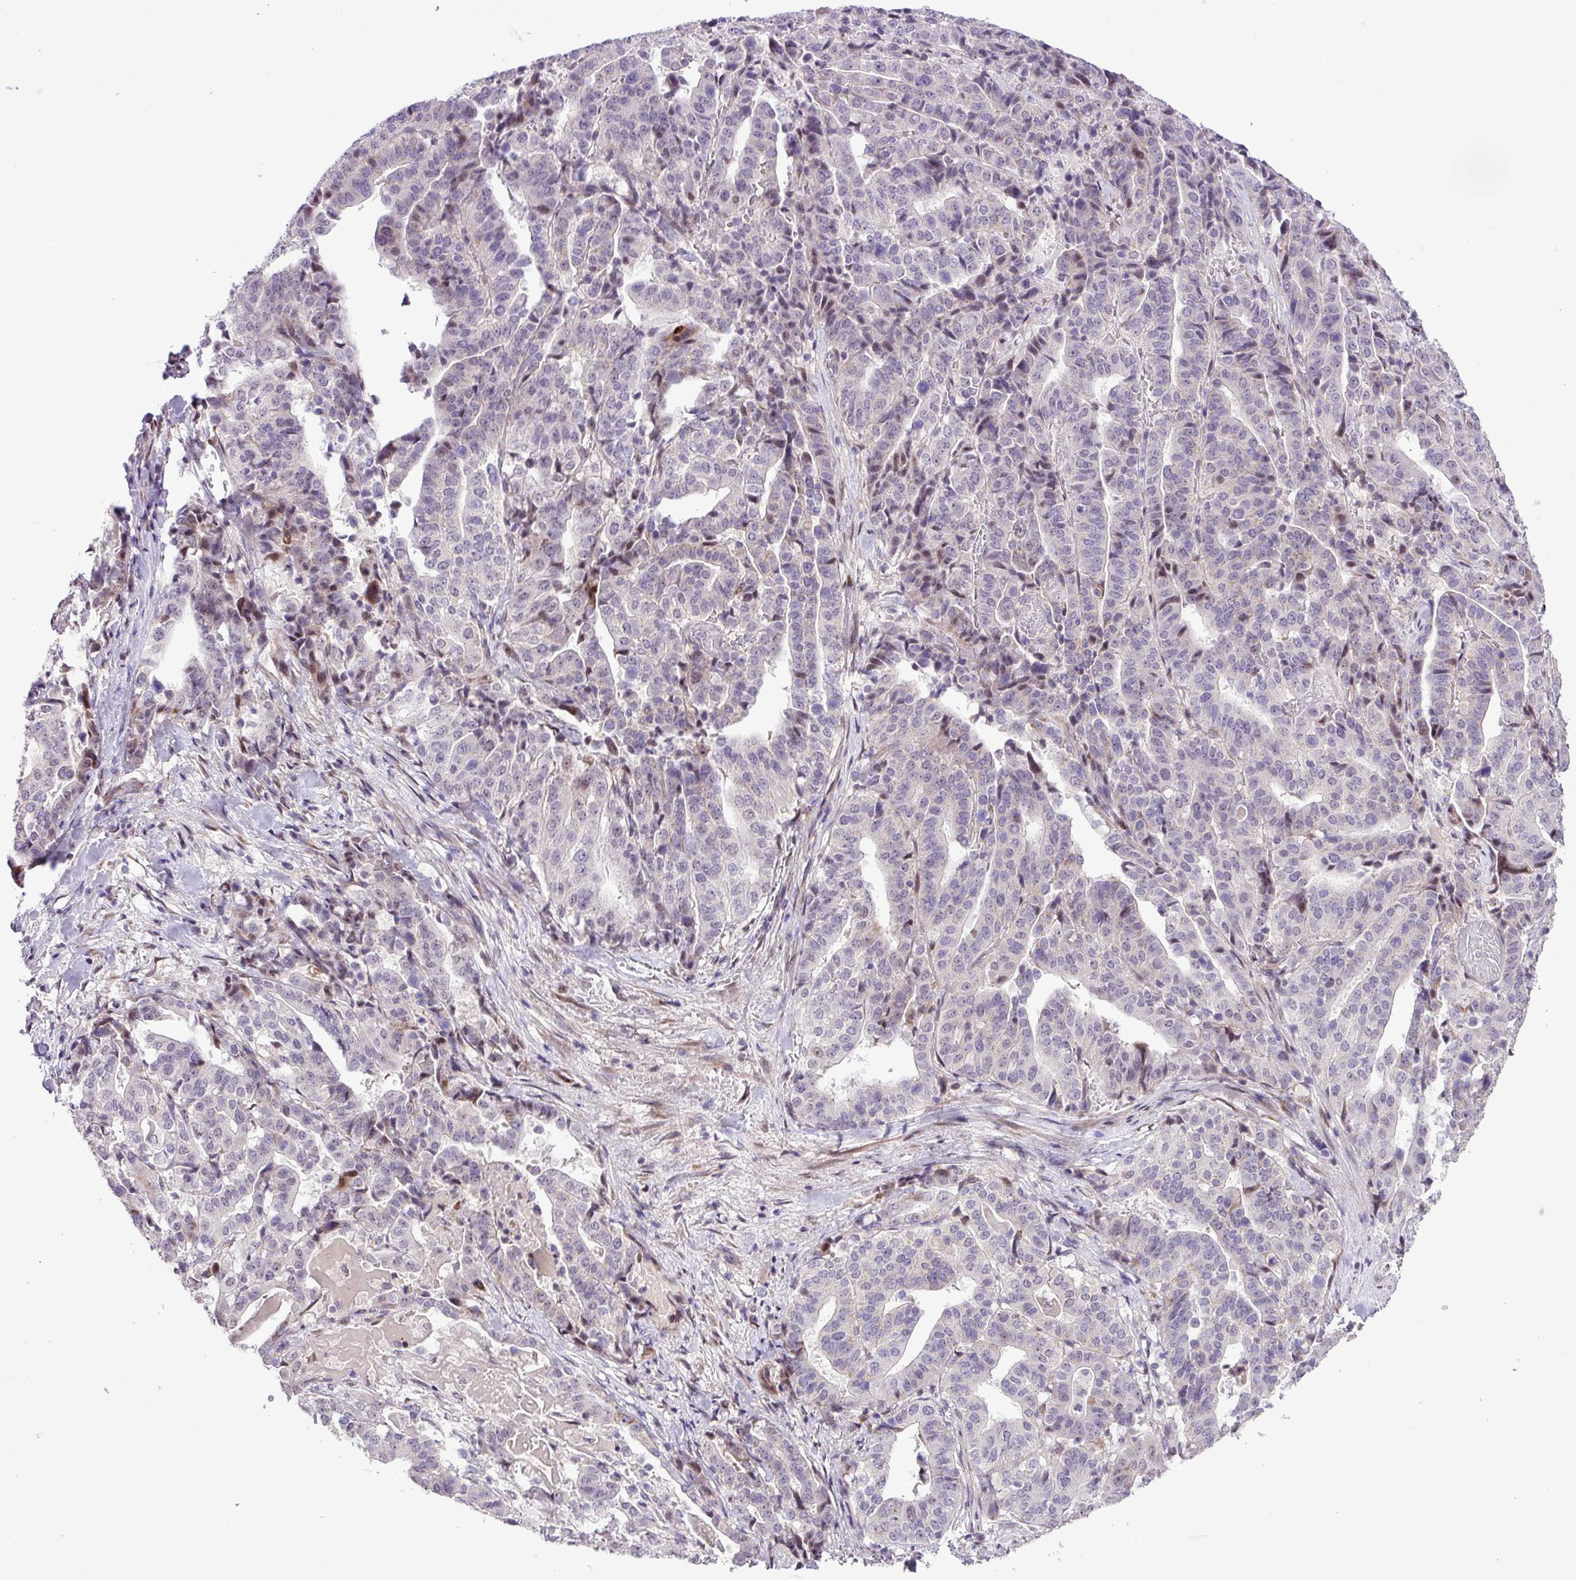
{"staining": {"intensity": "weak", "quantity": "<25%", "location": "nuclear"}, "tissue": "stomach cancer", "cell_type": "Tumor cells", "image_type": "cancer", "snomed": [{"axis": "morphology", "description": "Adenocarcinoma, NOS"}, {"axis": "topography", "description": "Stomach"}], "caption": "Immunohistochemical staining of stomach adenocarcinoma demonstrates no significant expression in tumor cells.", "gene": "ZNF354A", "patient": {"sex": "male", "age": 48}}